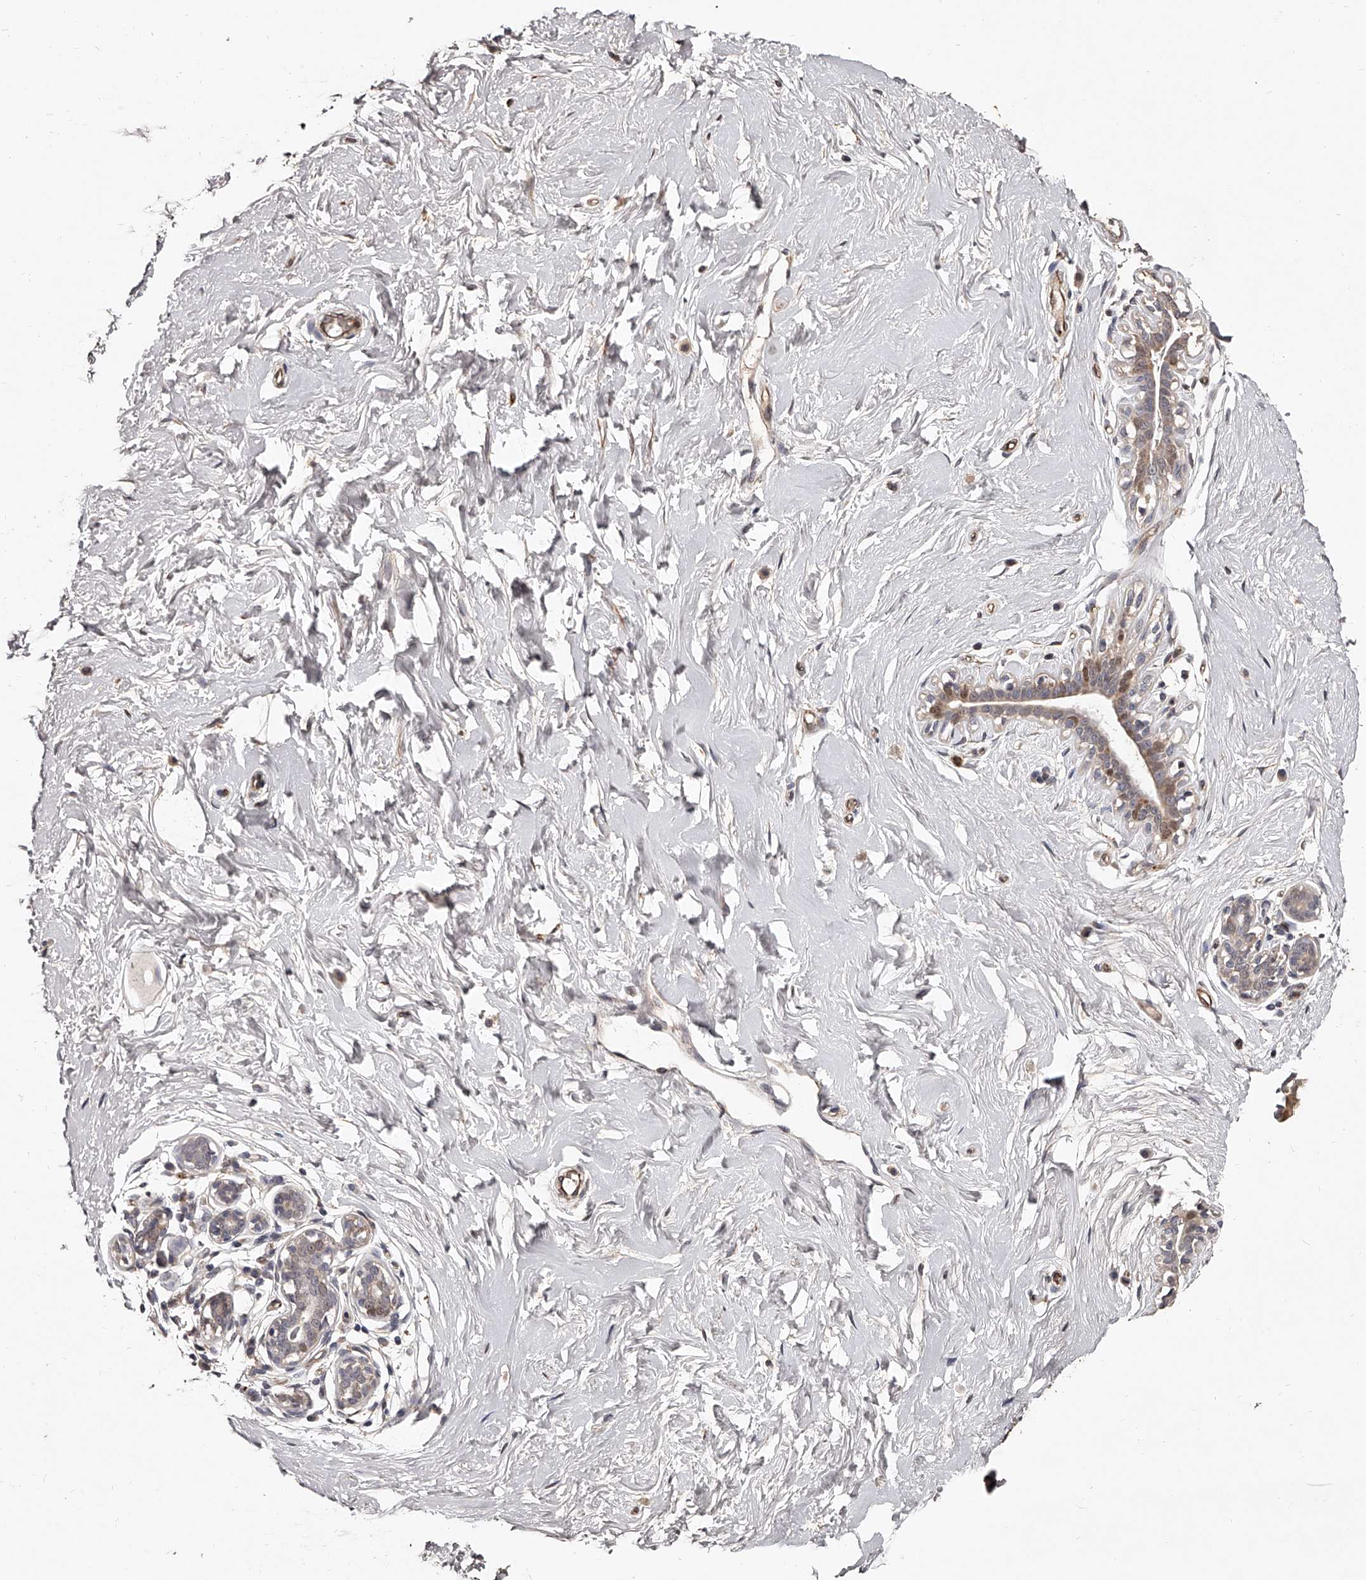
{"staining": {"intensity": "negative", "quantity": "none", "location": "none"}, "tissue": "breast", "cell_type": "Adipocytes", "image_type": "normal", "snomed": [{"axis": "morphology", "description": "Normal tissue, NOS"}, {"axis": "morphology", "description": "Adenoma, NOS"}, {"axis": "topography", "description": "Breast"}], "caption": "High magnification brightfield microscopy of normal breast stained with DAB (3,3'-diaminobenzidine) (brown) and counterstained with hematoxylin (blue): adipocytes show no significant staining. (Stains: DAB immunohistochemistry with hematoxylin counter stain, Microscopy: brightfield microscopy at high magnification).", "gene": "URGCP", "patient": {"sex": "female", "age": 23}}